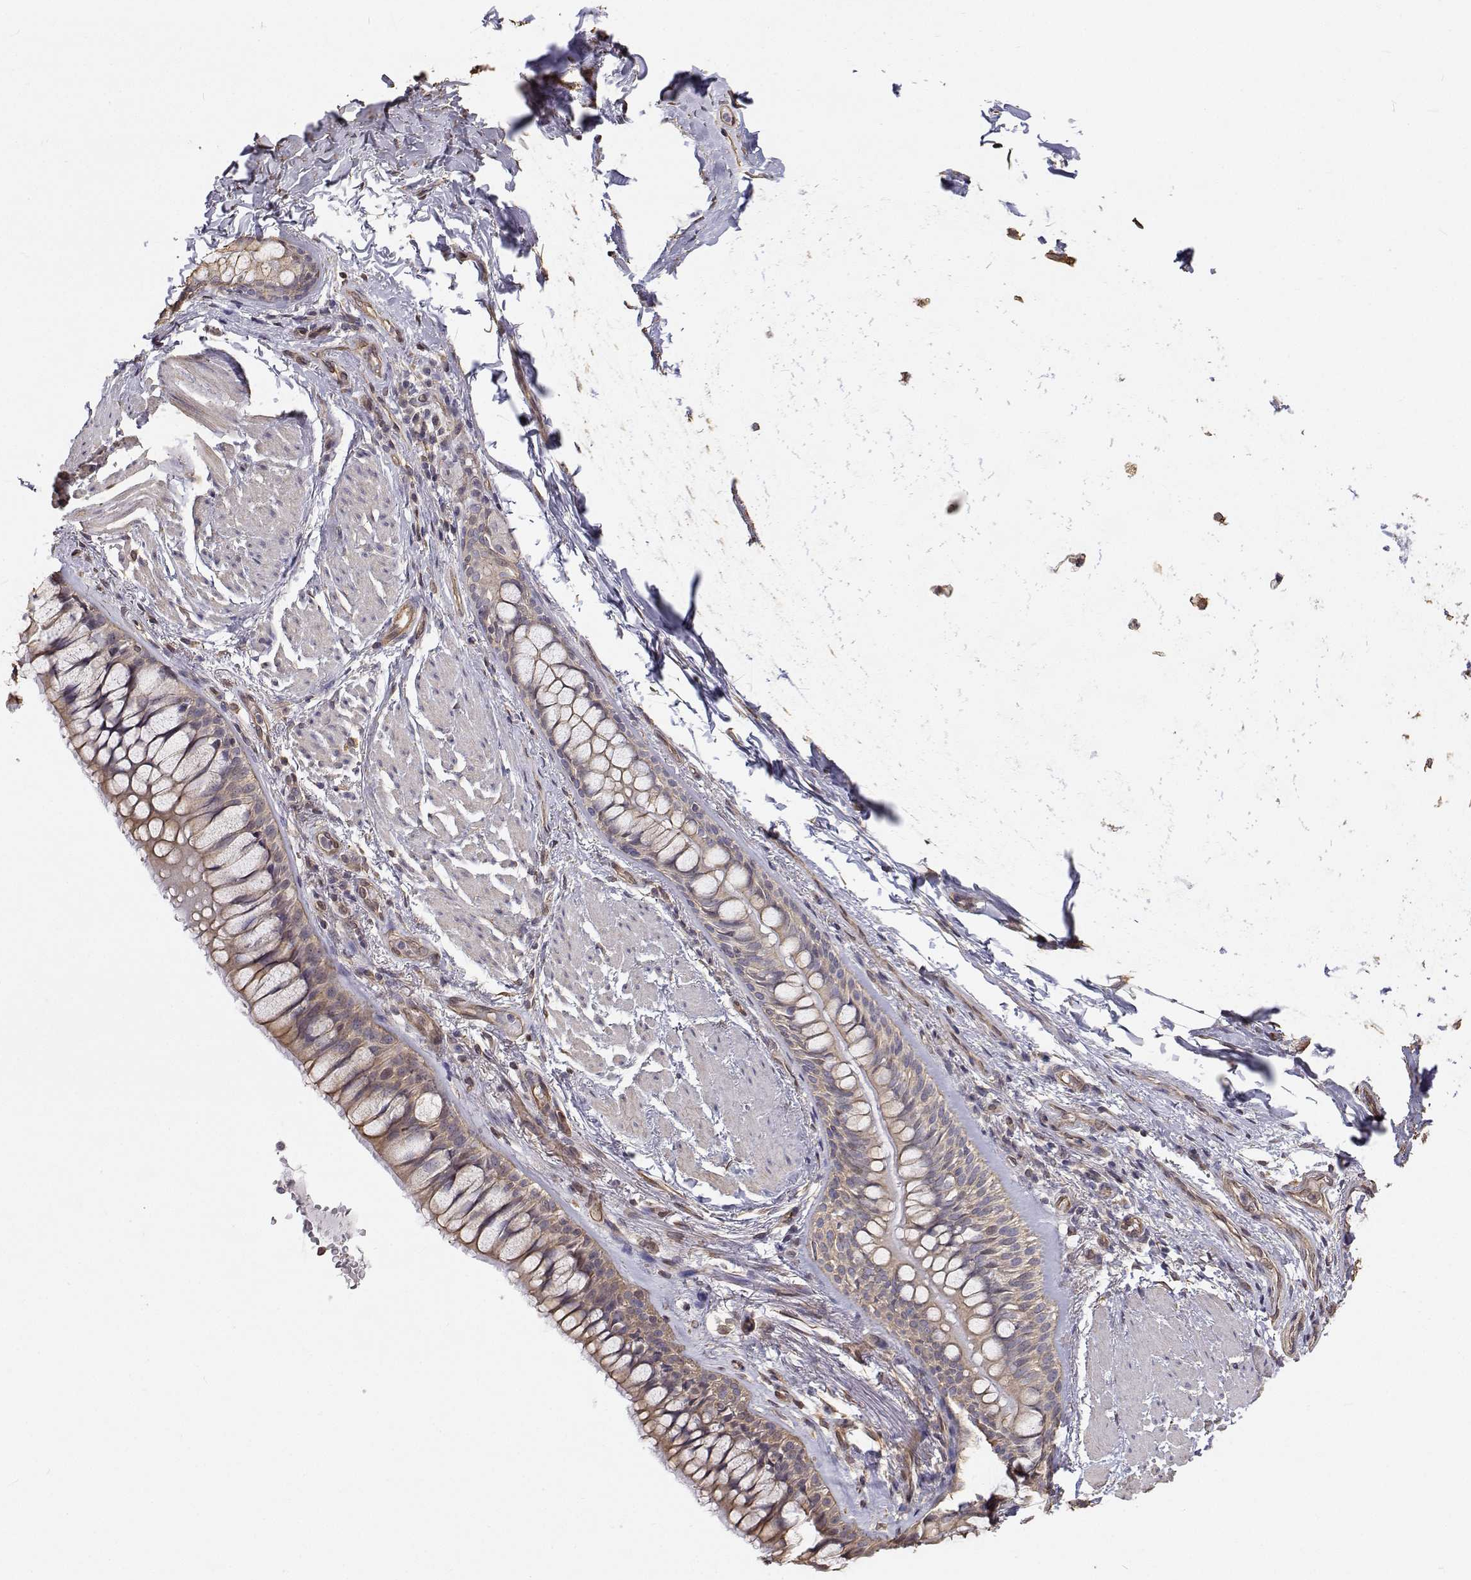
{"staining": {"intensity": "negative", "quantity": "none", "location": "none"}, "tissue": "soft tissue", "cell_type": "Fibroblasts", "image_type": "normal", "snomed": [{"axis": "morphology", "description": "Normal tissue, NOS"}, {"axis": "topography", "description": "Cartilage tissue"}, {"axis": "topography", "description": "Bronchus"}], "caption": "Fibroblasts are negative for brown protein staining in benign soft tissue. (DAB IHC visualized using brightfield microscopy, high magnification).", "gene": "GSDMA", "patient": {"sex": "male", "age": 64}}